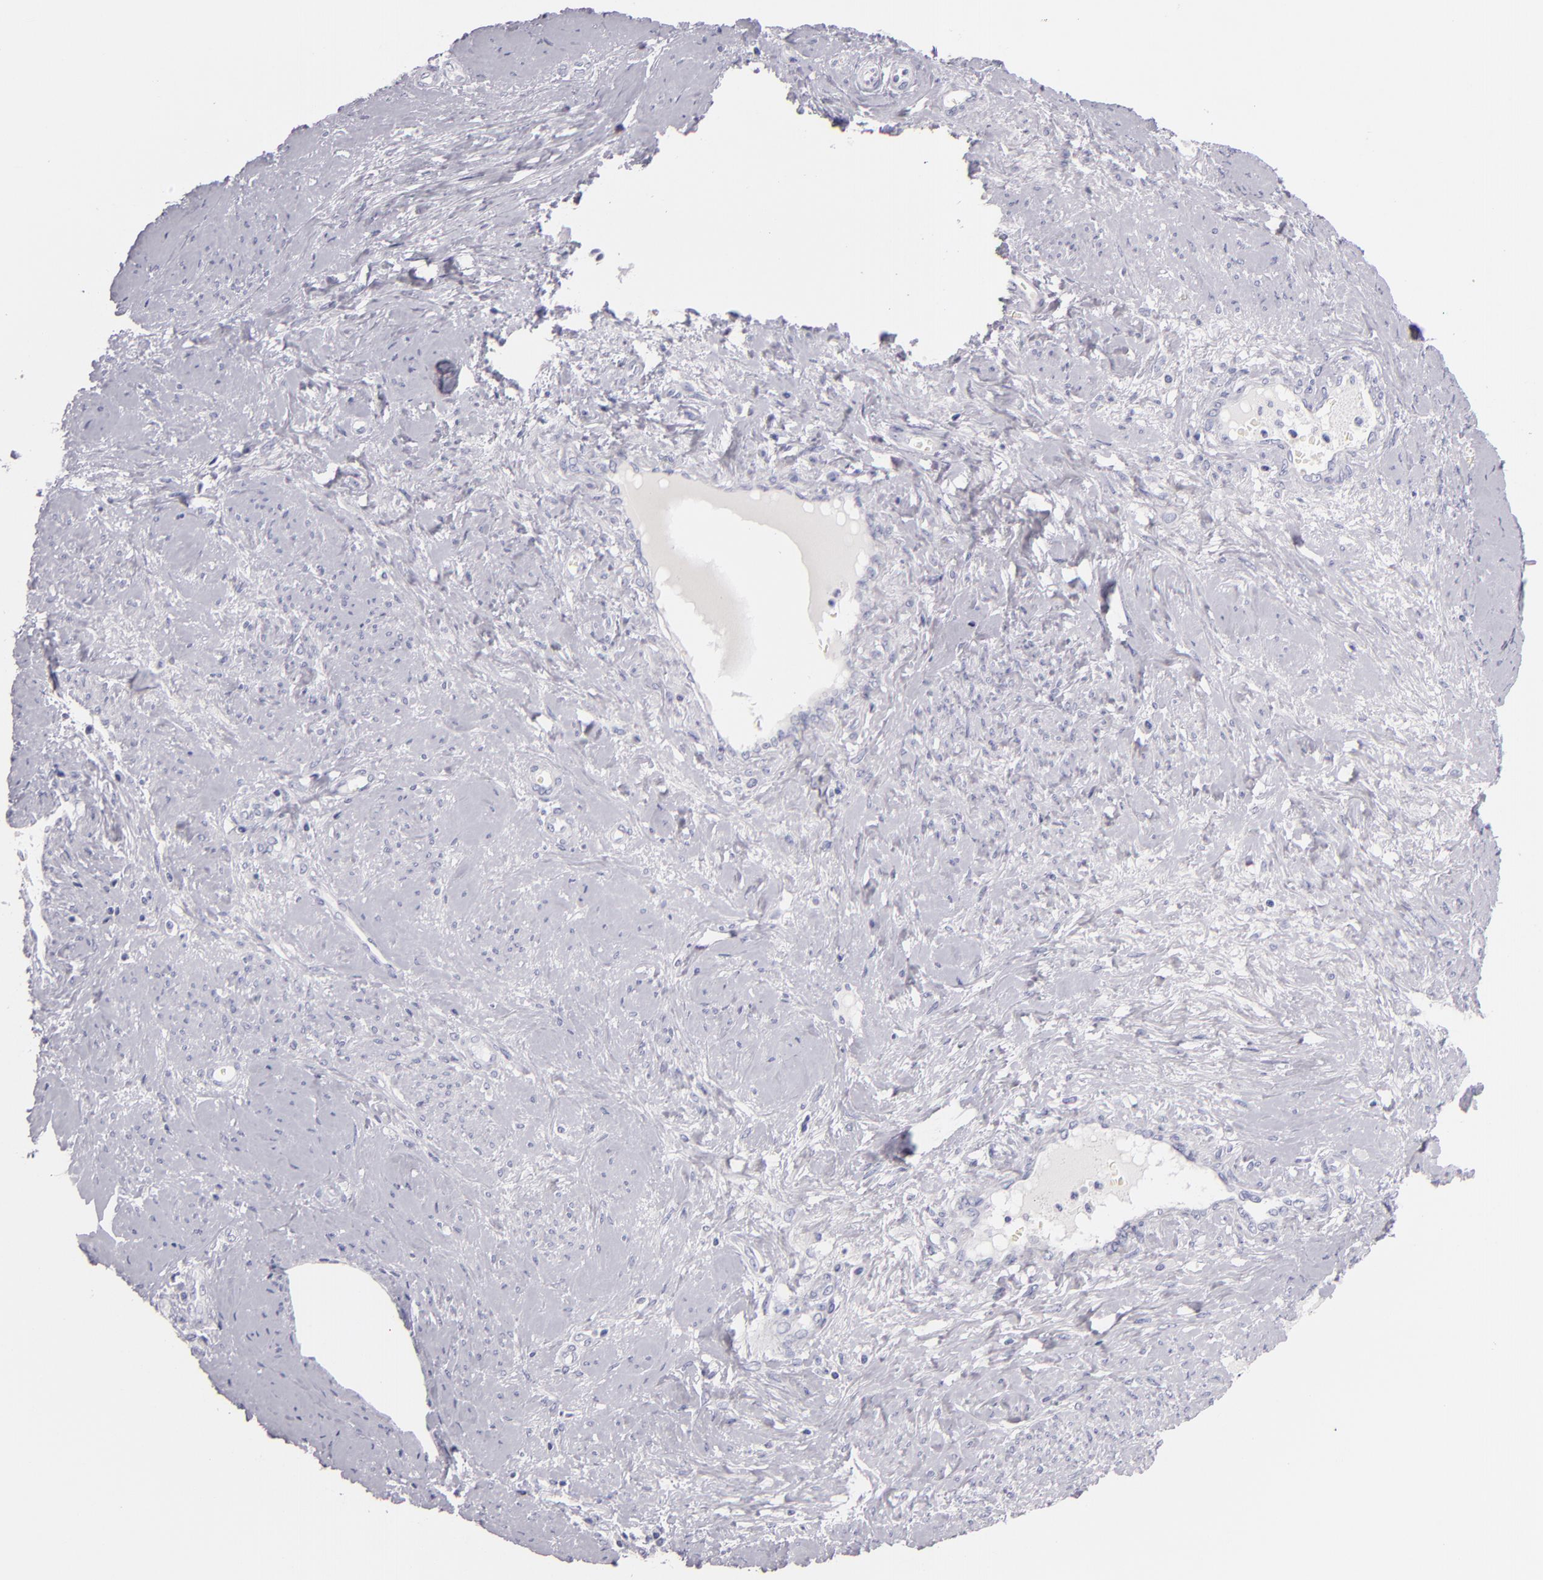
{"staining": {"intensity": "negative", "quantity": "none", "location": "none"}, "tissue": "cervical cancer", "cell_type": "Tumor cells", "image_type": "cancer", "snomed": [{"axis": "morphology", "description": "Squamous cell carcinoma, NOS"}, {"axis": "topography", "description": "Cervix"}], "caption": "This is an immunohistochemistry (IHC) photomicrograph of human cervical squamous cell carcinoma. There is no expression in tumor cells.", "gene": "FABP1", "patient": {"sex": "female", "age": 41}}